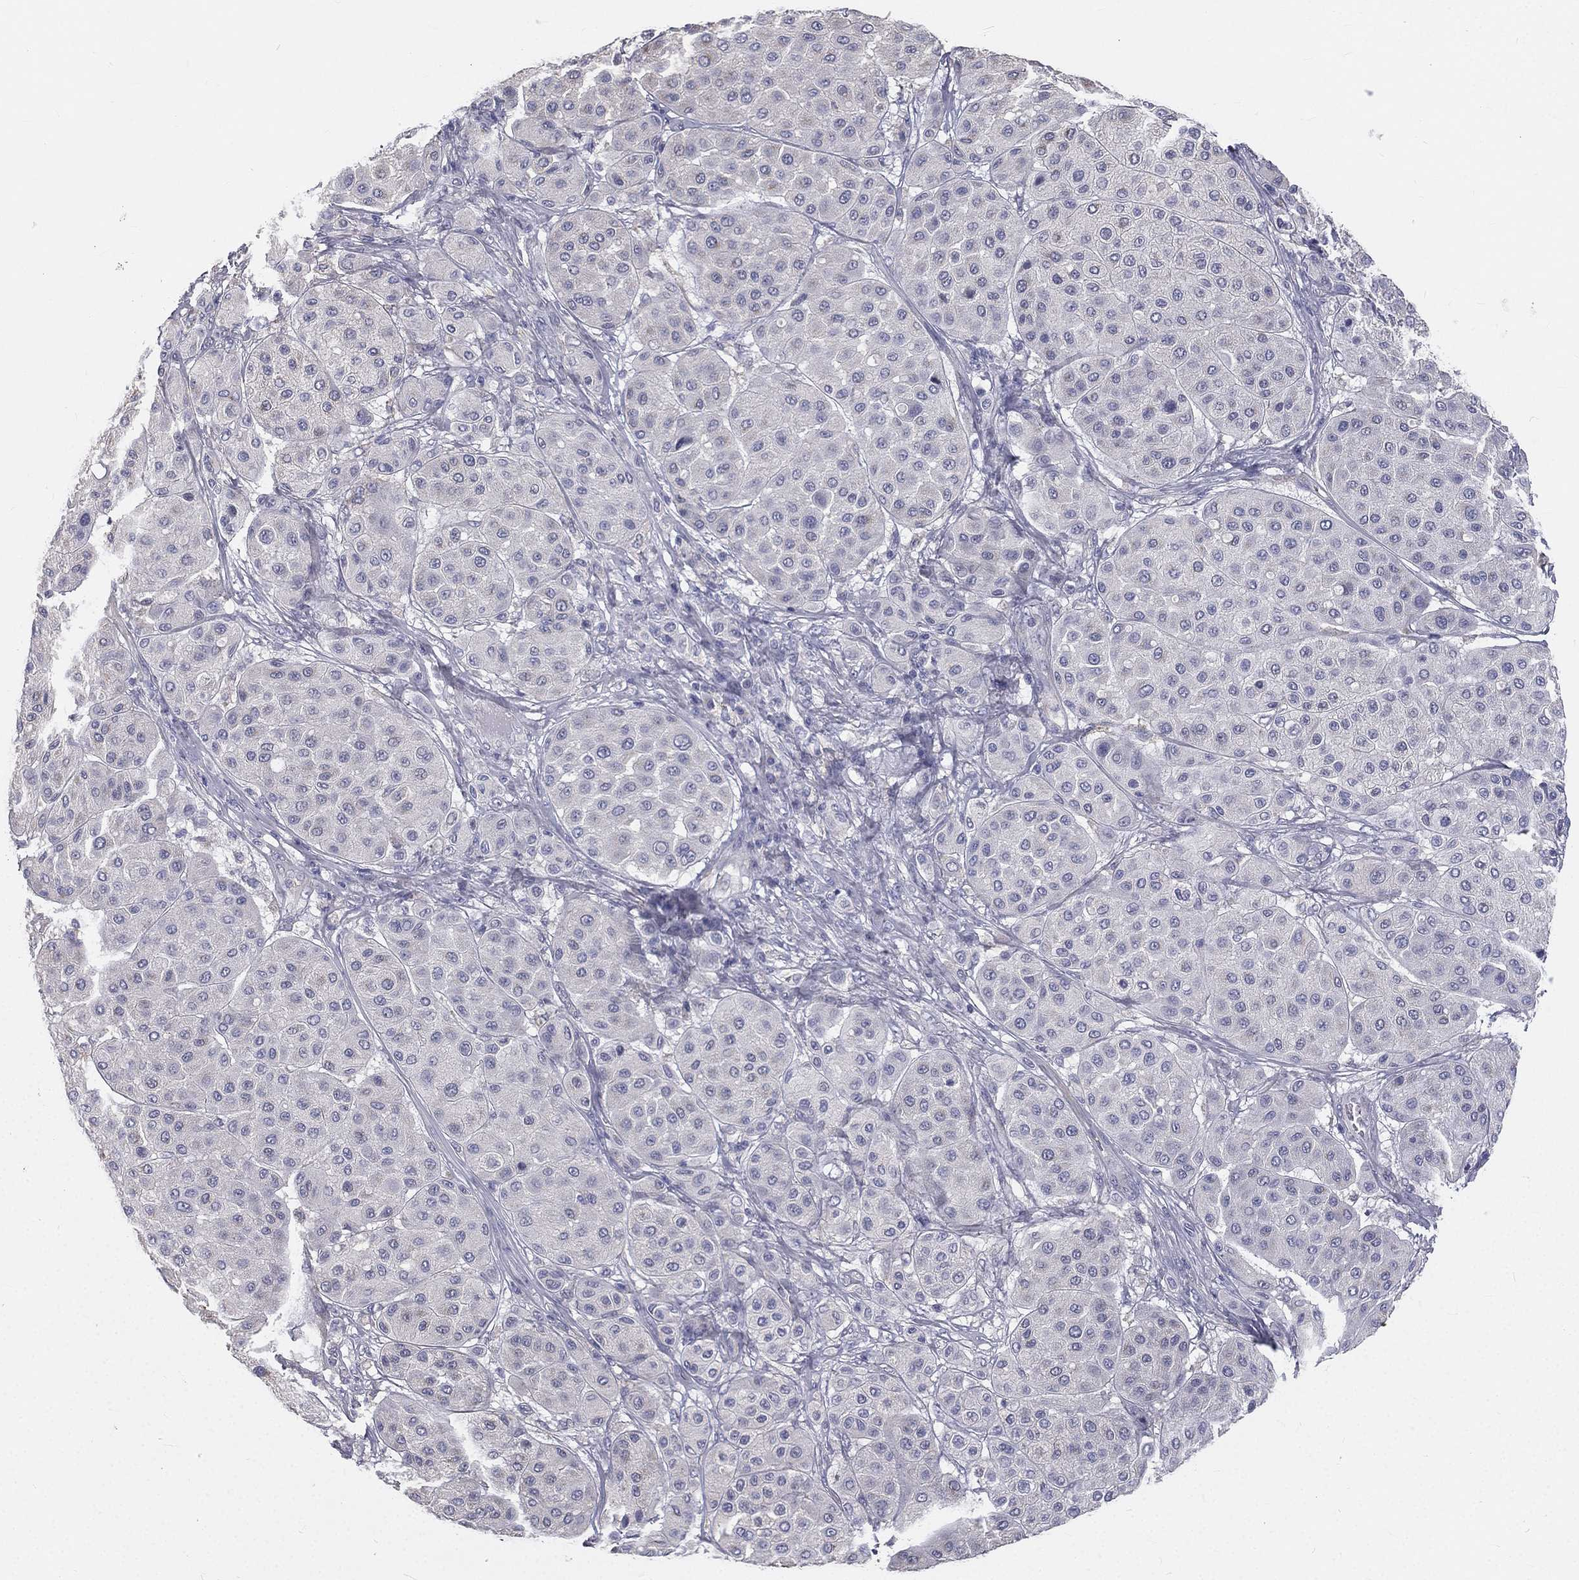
{"staining": {"intensity": "negative", "quantity": "none", "location": "none"}, "tissue": "melanoma", "cell_type": "Tumor cells", "image_type": "cancer", "snomed": [{"axis": "morphology", "description": "Malignant melanoma, Metastatic site"}, {"axis": "topography", "description": "Smooth muscle"}], "caption": "A photomicrograph of human malignant melanoma (metastatic site) is negative for staining in tumor cells. (Brightfield microscopy of DAB (3,3'-diaminobenzidine) immunohistochemistry at high magnification).", "gene": "MUC13", "patient": {"sex": "male", "age": 41}}